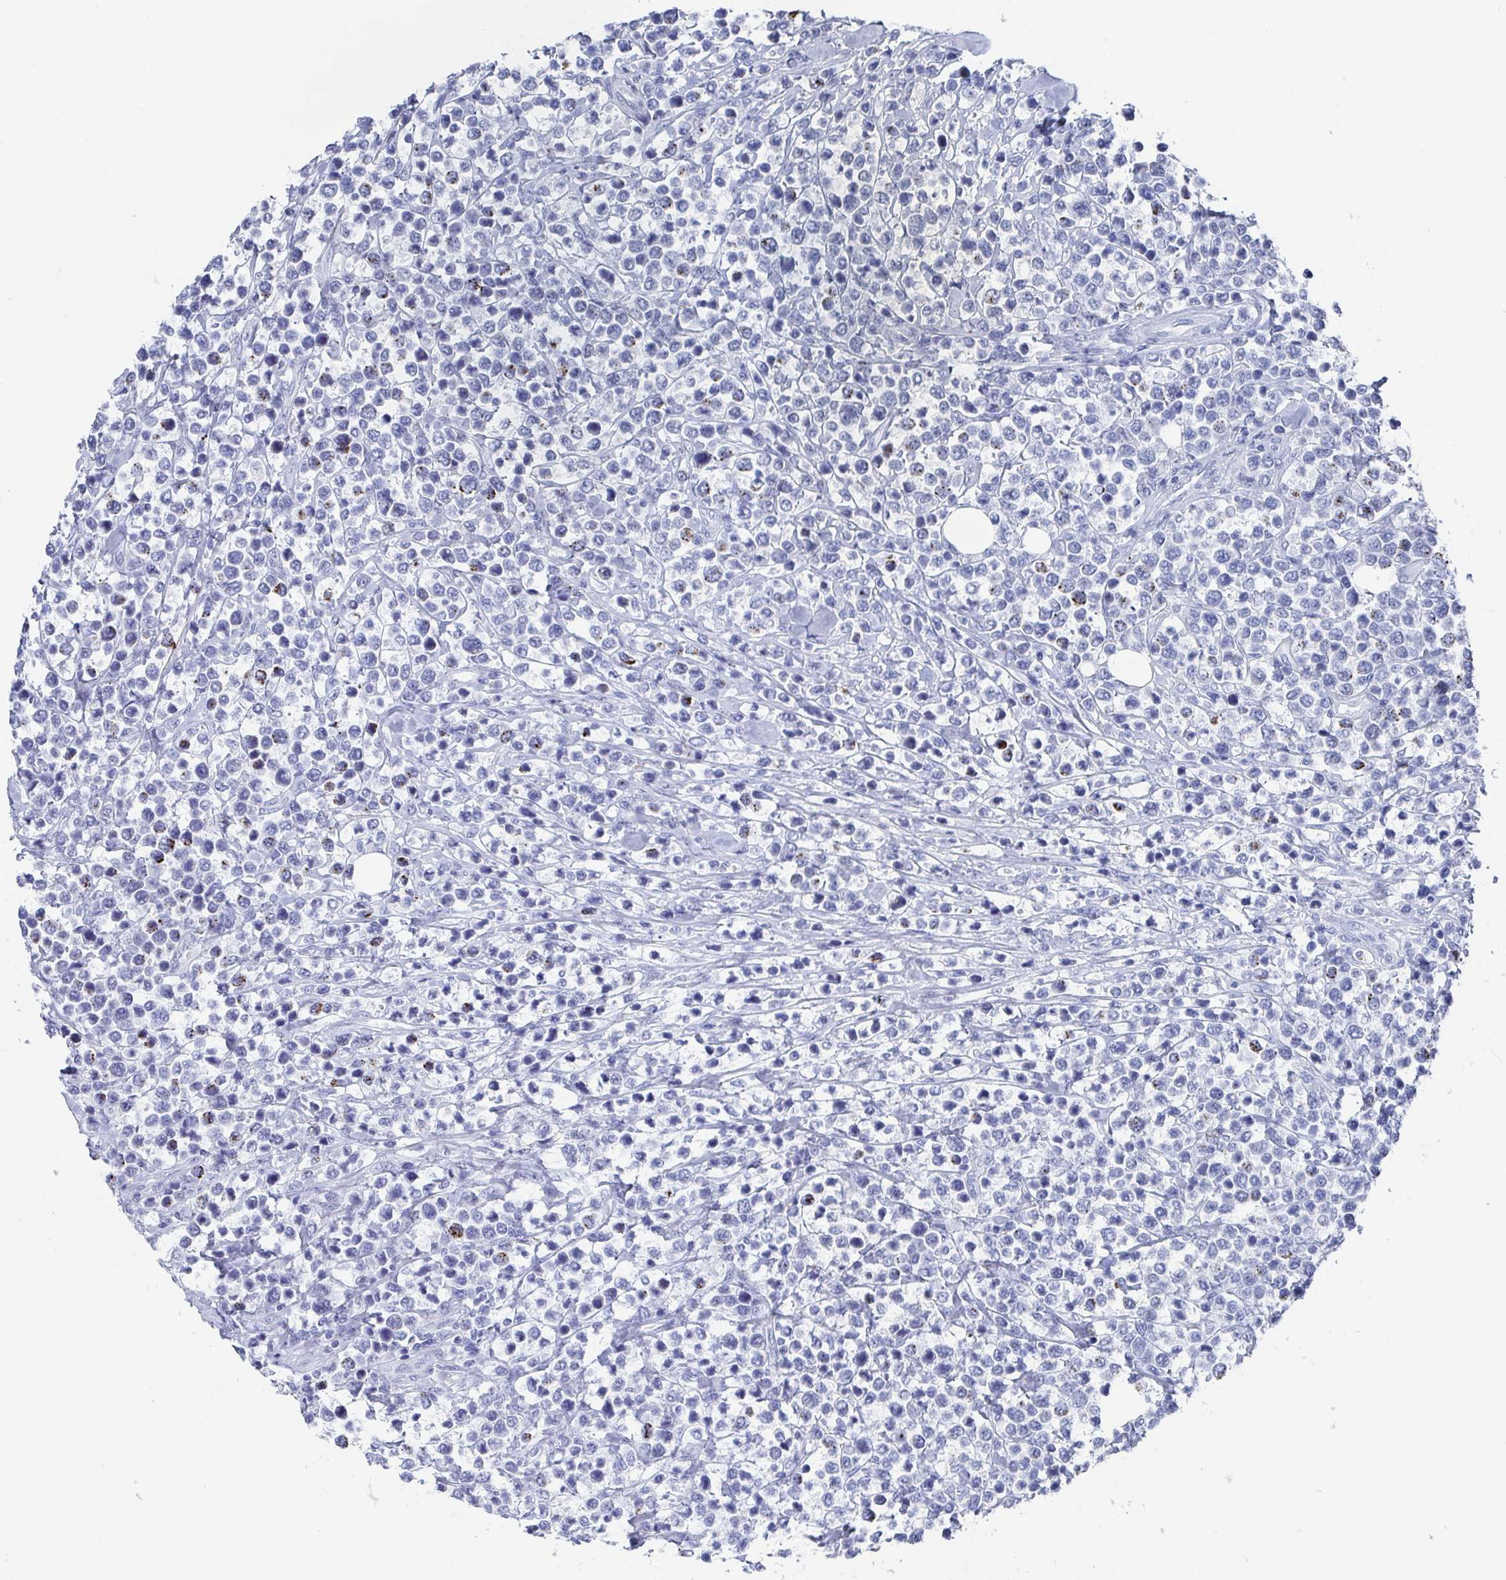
{"staining": {"intensity": "negative", "quantity": "none", "location": "none"}, "tissue": "lymphoma", "cell_type": "Tumor cells", "image_type": "cancer", "snomed": [{"axis": "morphology", "description": "Malignant lymphoma, non-Hodgkin's type, Low grade"}, {"axis": "topography", "description": "Lymph node"}], "caption": "A histopathology image of lymphoma stained for a protein shows no brown staining in tumor cells.", "gene": "CAMKV", "patient": {"sex": "male", "age": 60}}